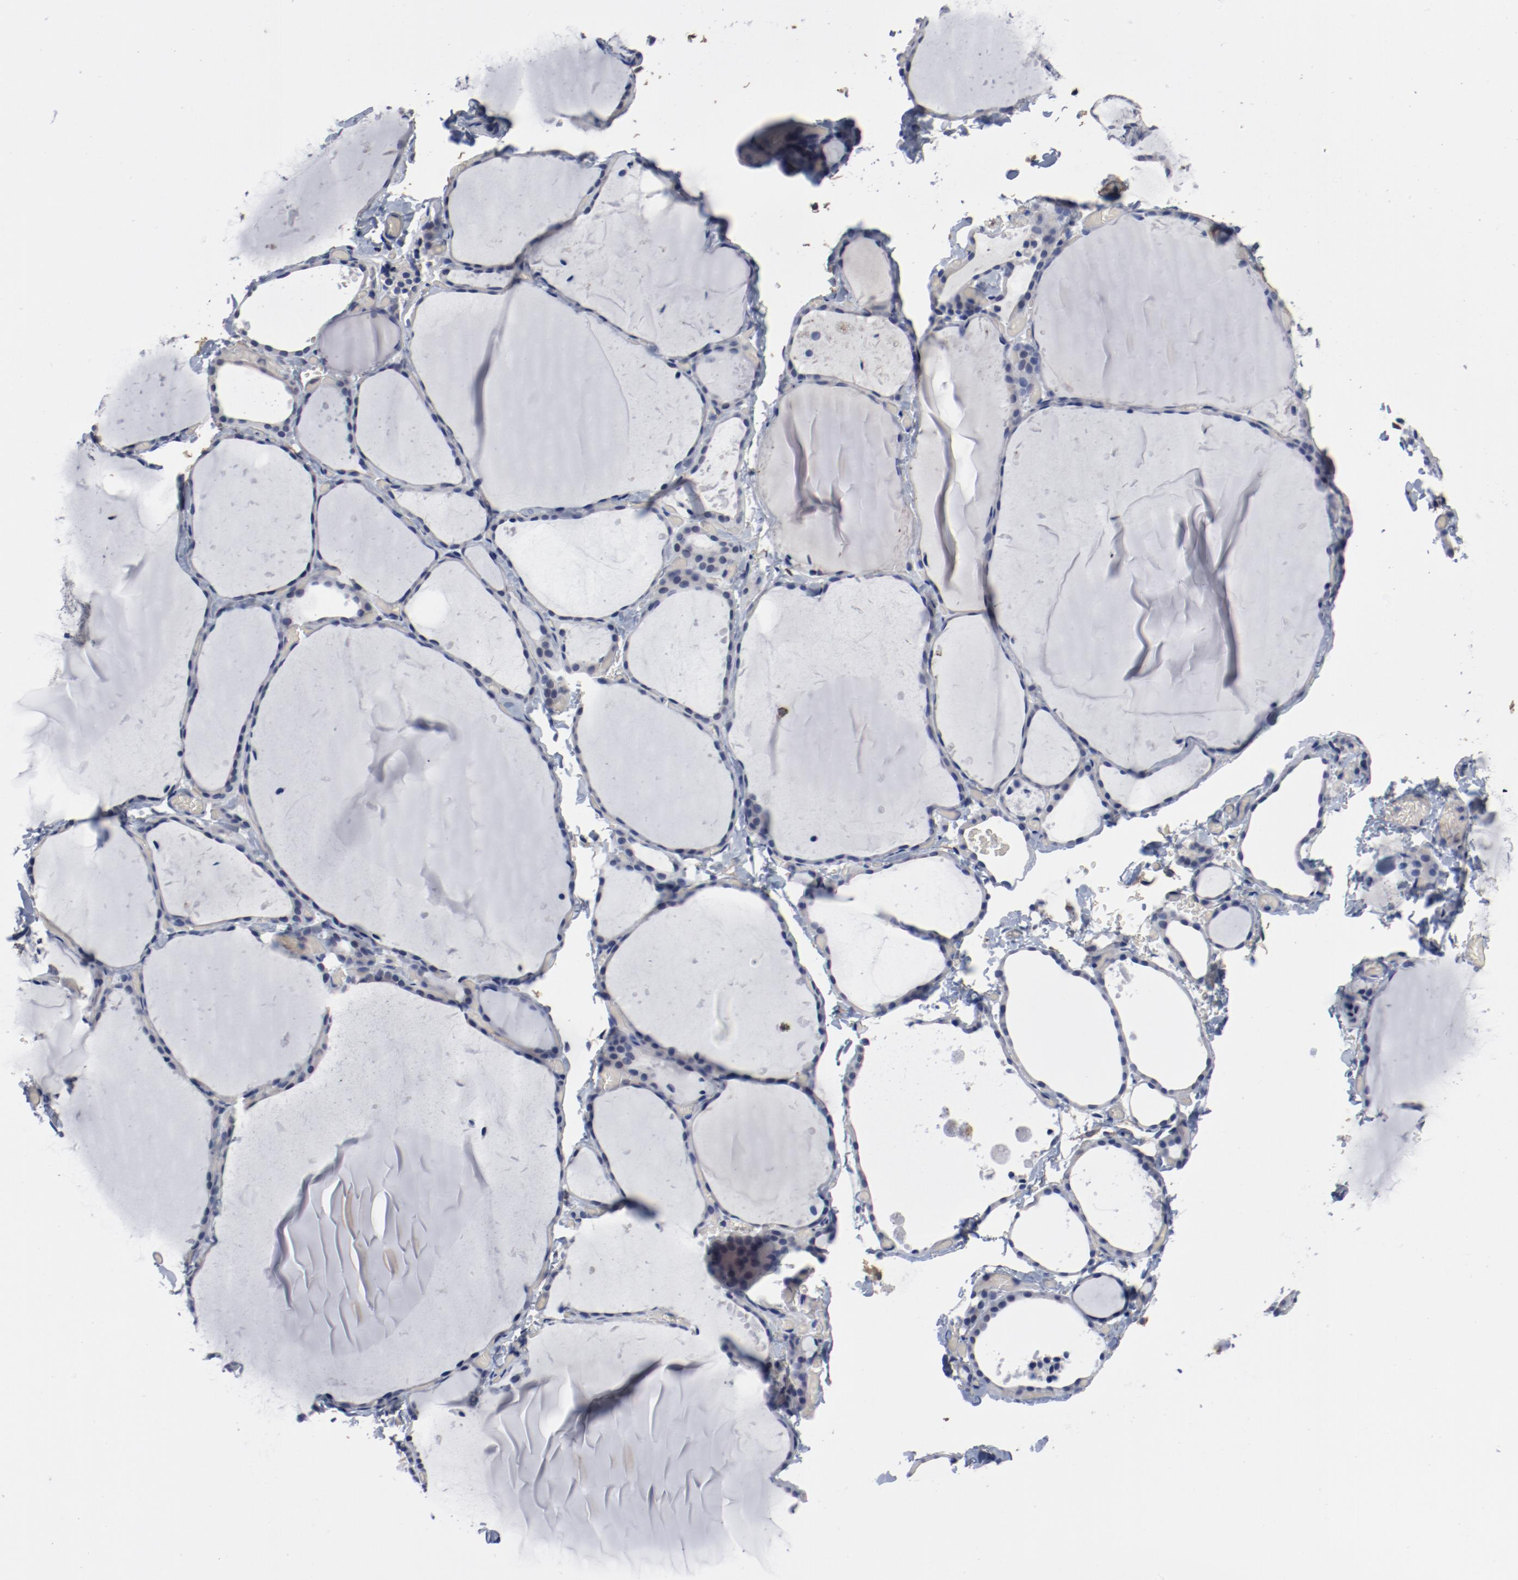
{"staining": {"intensity": "negative", "quantity": "none", "location": "none"}, "tissue": "thyroid gland", "cell_type": "Glandular cells", "image_type": "normal", "snomed": [{"axis": "morphology", "description": "Normal tissue, NOS"}, {"axis": "topography", "description": "Thyroid gland"}], "caption": "Immunohistochemistry (IHC) photomicrograph of benign human thyroid gland stained for a protein (brown), which reveals no expression in glandular cells.", "gene": "ANKLE2", "patient": {"sex": "female", "age": 22}}